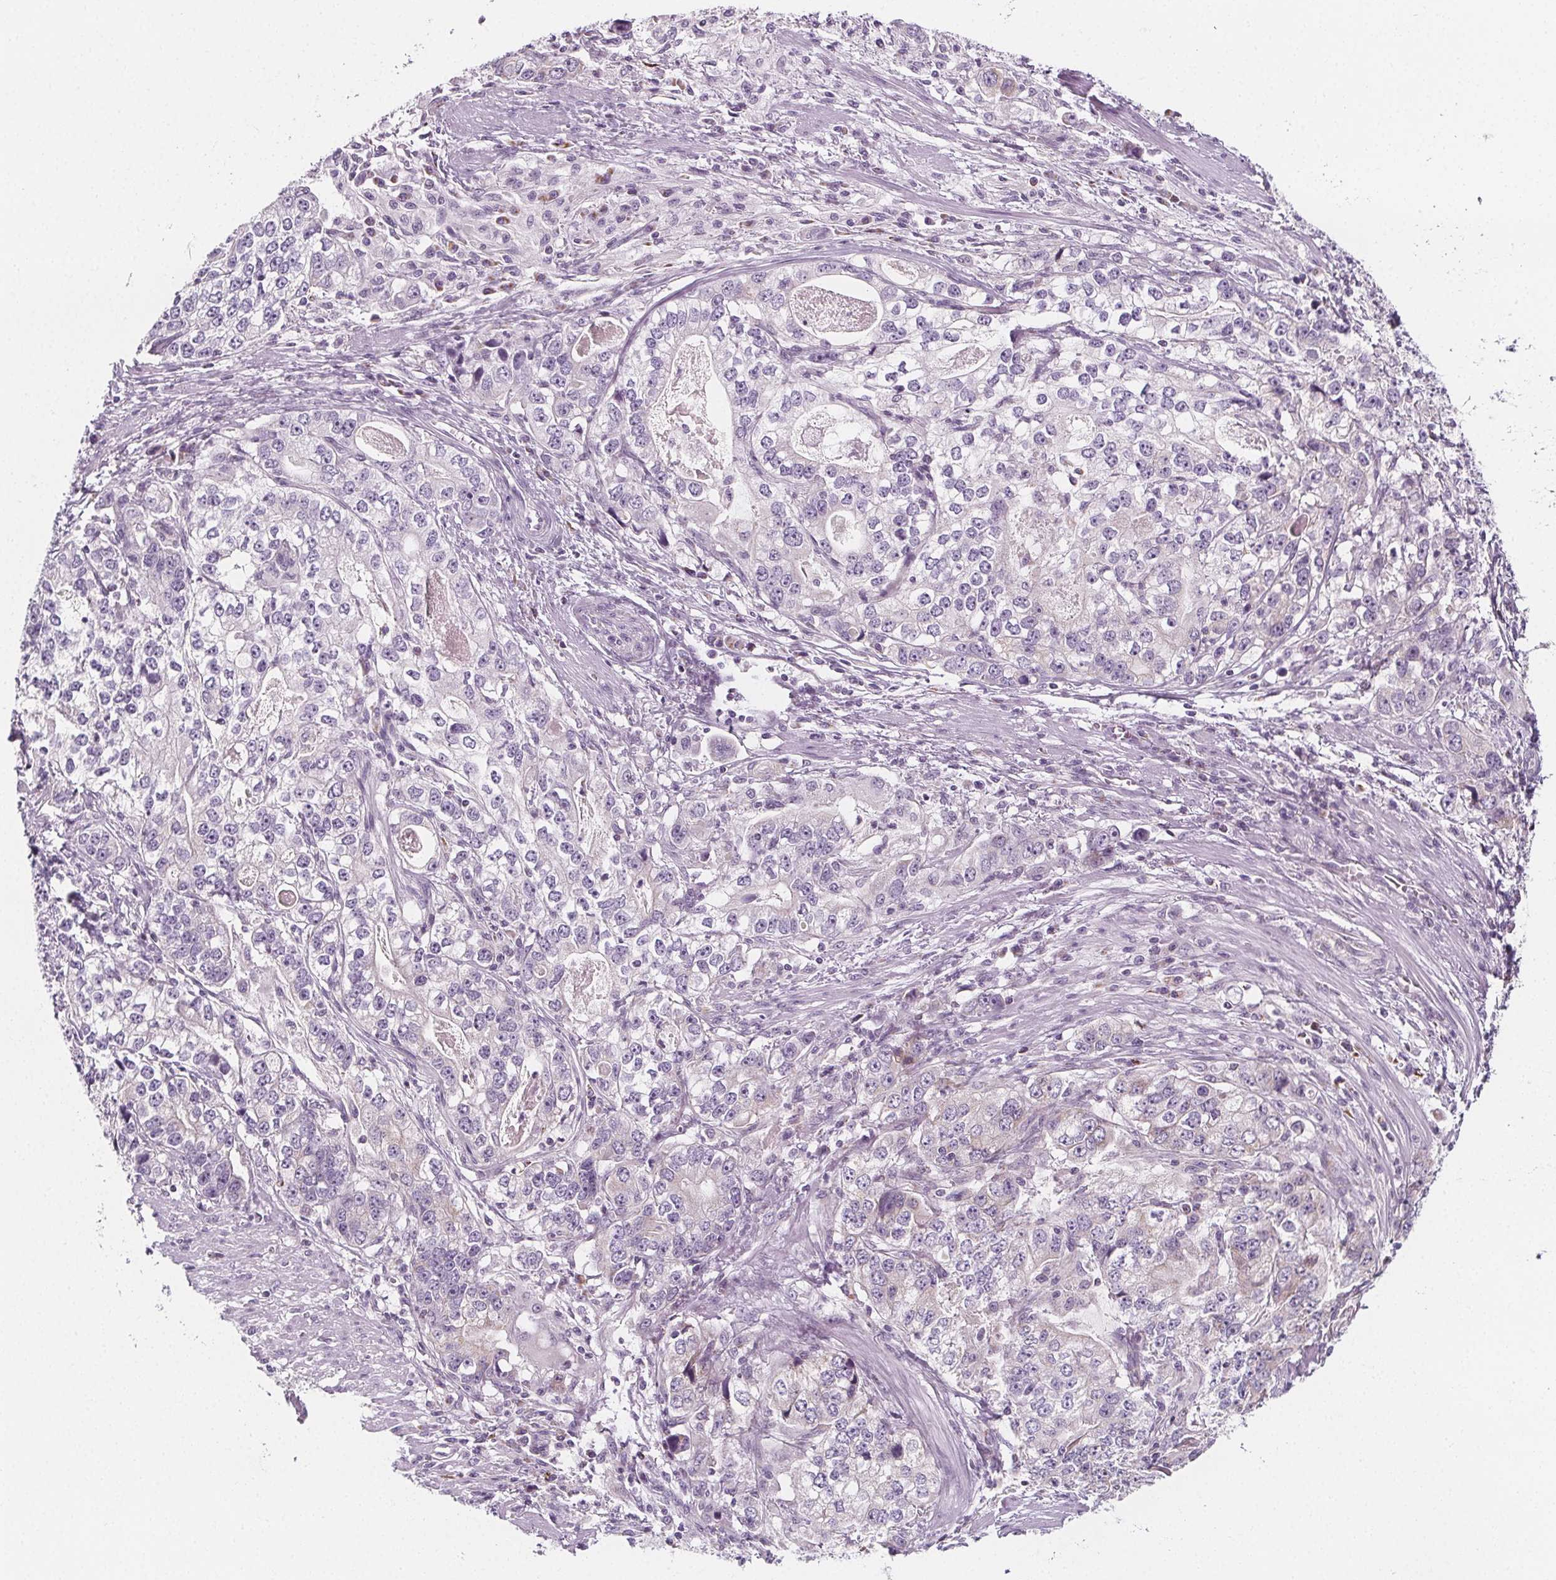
{"staining": {"intensity": "negative", "quantity": "none", "location": "none"}, "tissue": "stomach cancer", "cell_type": "Tumor cells", "image_type": "cancer", "snomed": [{"axis": "morphology", "description": "Adenocarcinoma, NOS"}, {"axis": "topography", "description": "Stomach, lower"}], "caption": "DAB (3,3'-diaminobenzidine) immunohistochemical staining of human stomach adenocarcinoma reveals no significant staining in tumor cells. (Brightfield microscopy of DAB (3,3'-diaminobenzidine) IHC at high magnification).", "gene": "IL17C", "patient": {"sex": "female", "age": 72}}